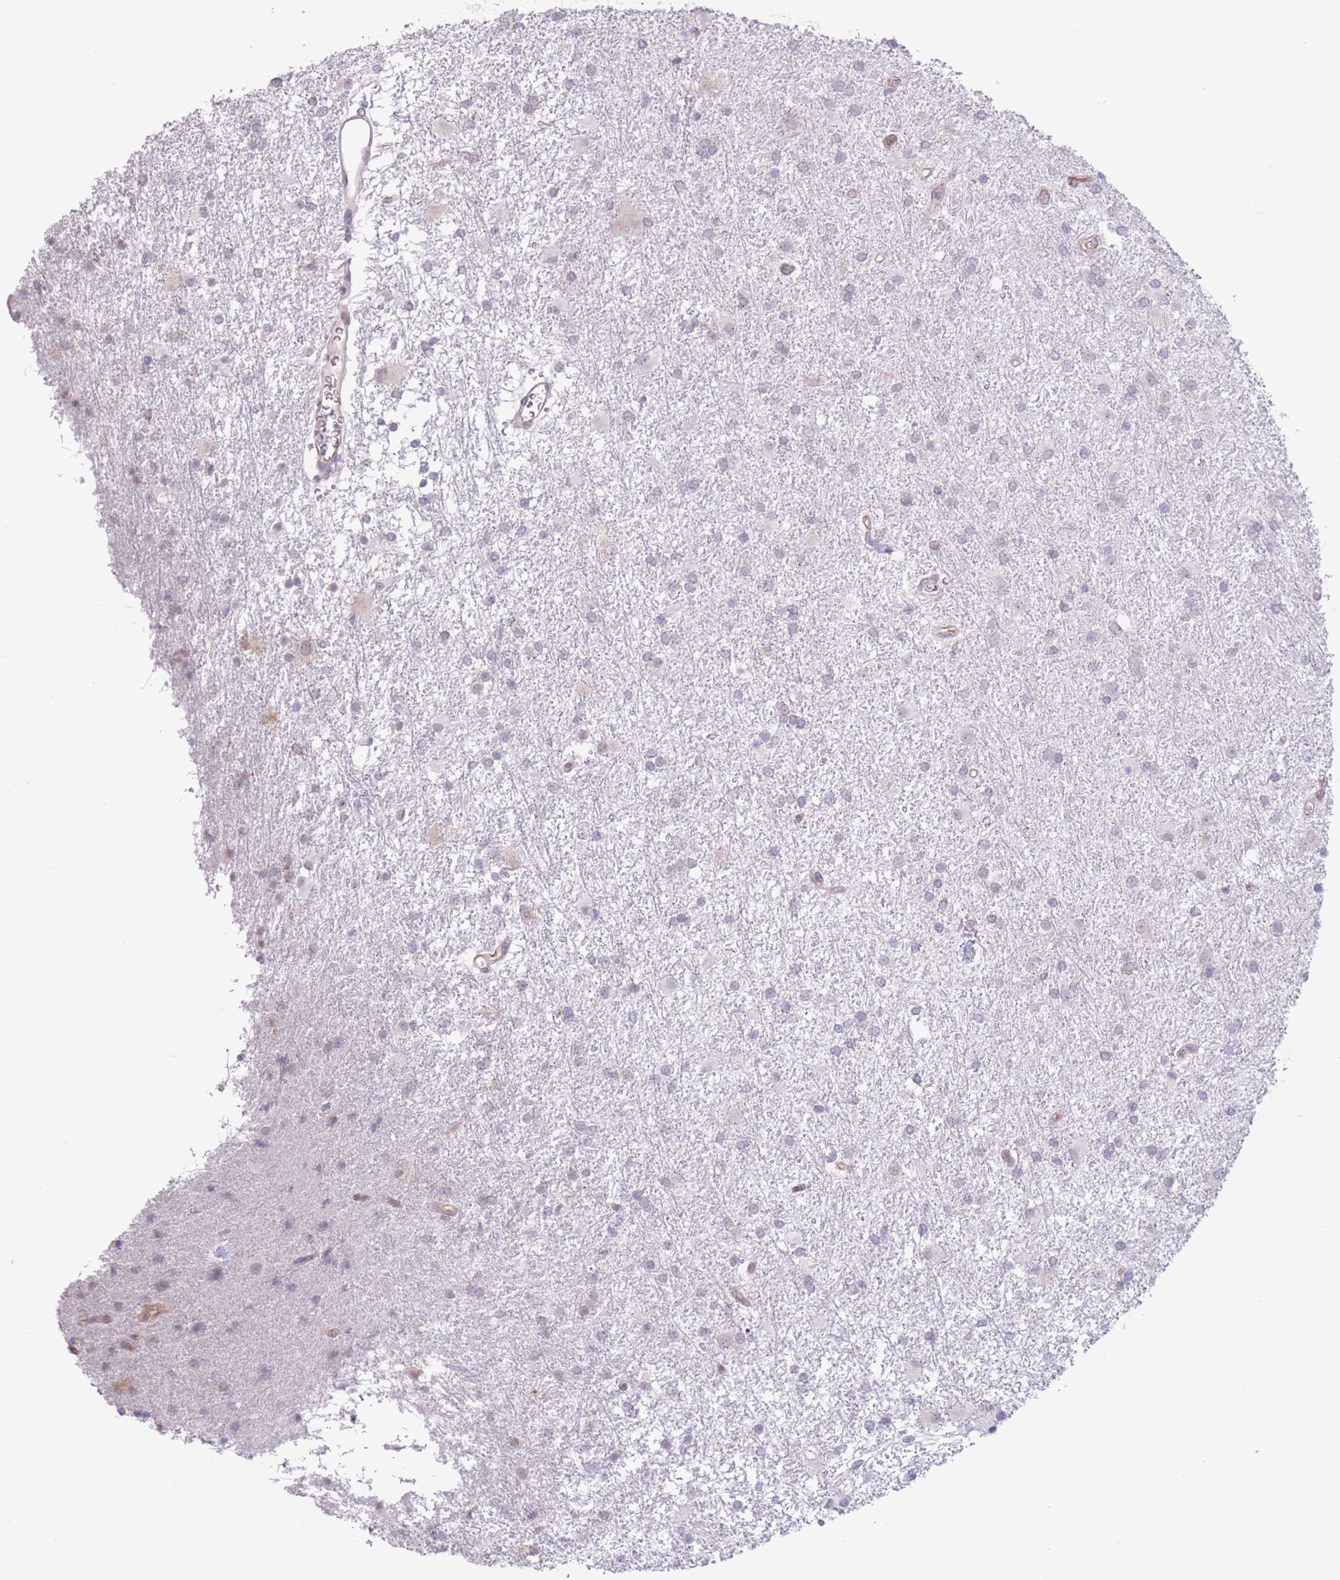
{"staining": {"intensity": "negative", "quantity": "none", "location": "none"}, "tissue": "glioma", "cell_type": "Tumor cells", "image_type": "cancer", "snomed": [{"axis": "morphology", "description": "Glioma, malignant, High grade"}, {"axis": "topography", "description": "Brain"}], "caption": "The micrograph shows no significant positivity in tumor cells of high-grade glioma (malignant). (Brightfield microscopy of DAB immunohistochemistry (IHC) at high magnification).", "gene": "MRPS31", "patient": {"sex": "female", "age": 50}}